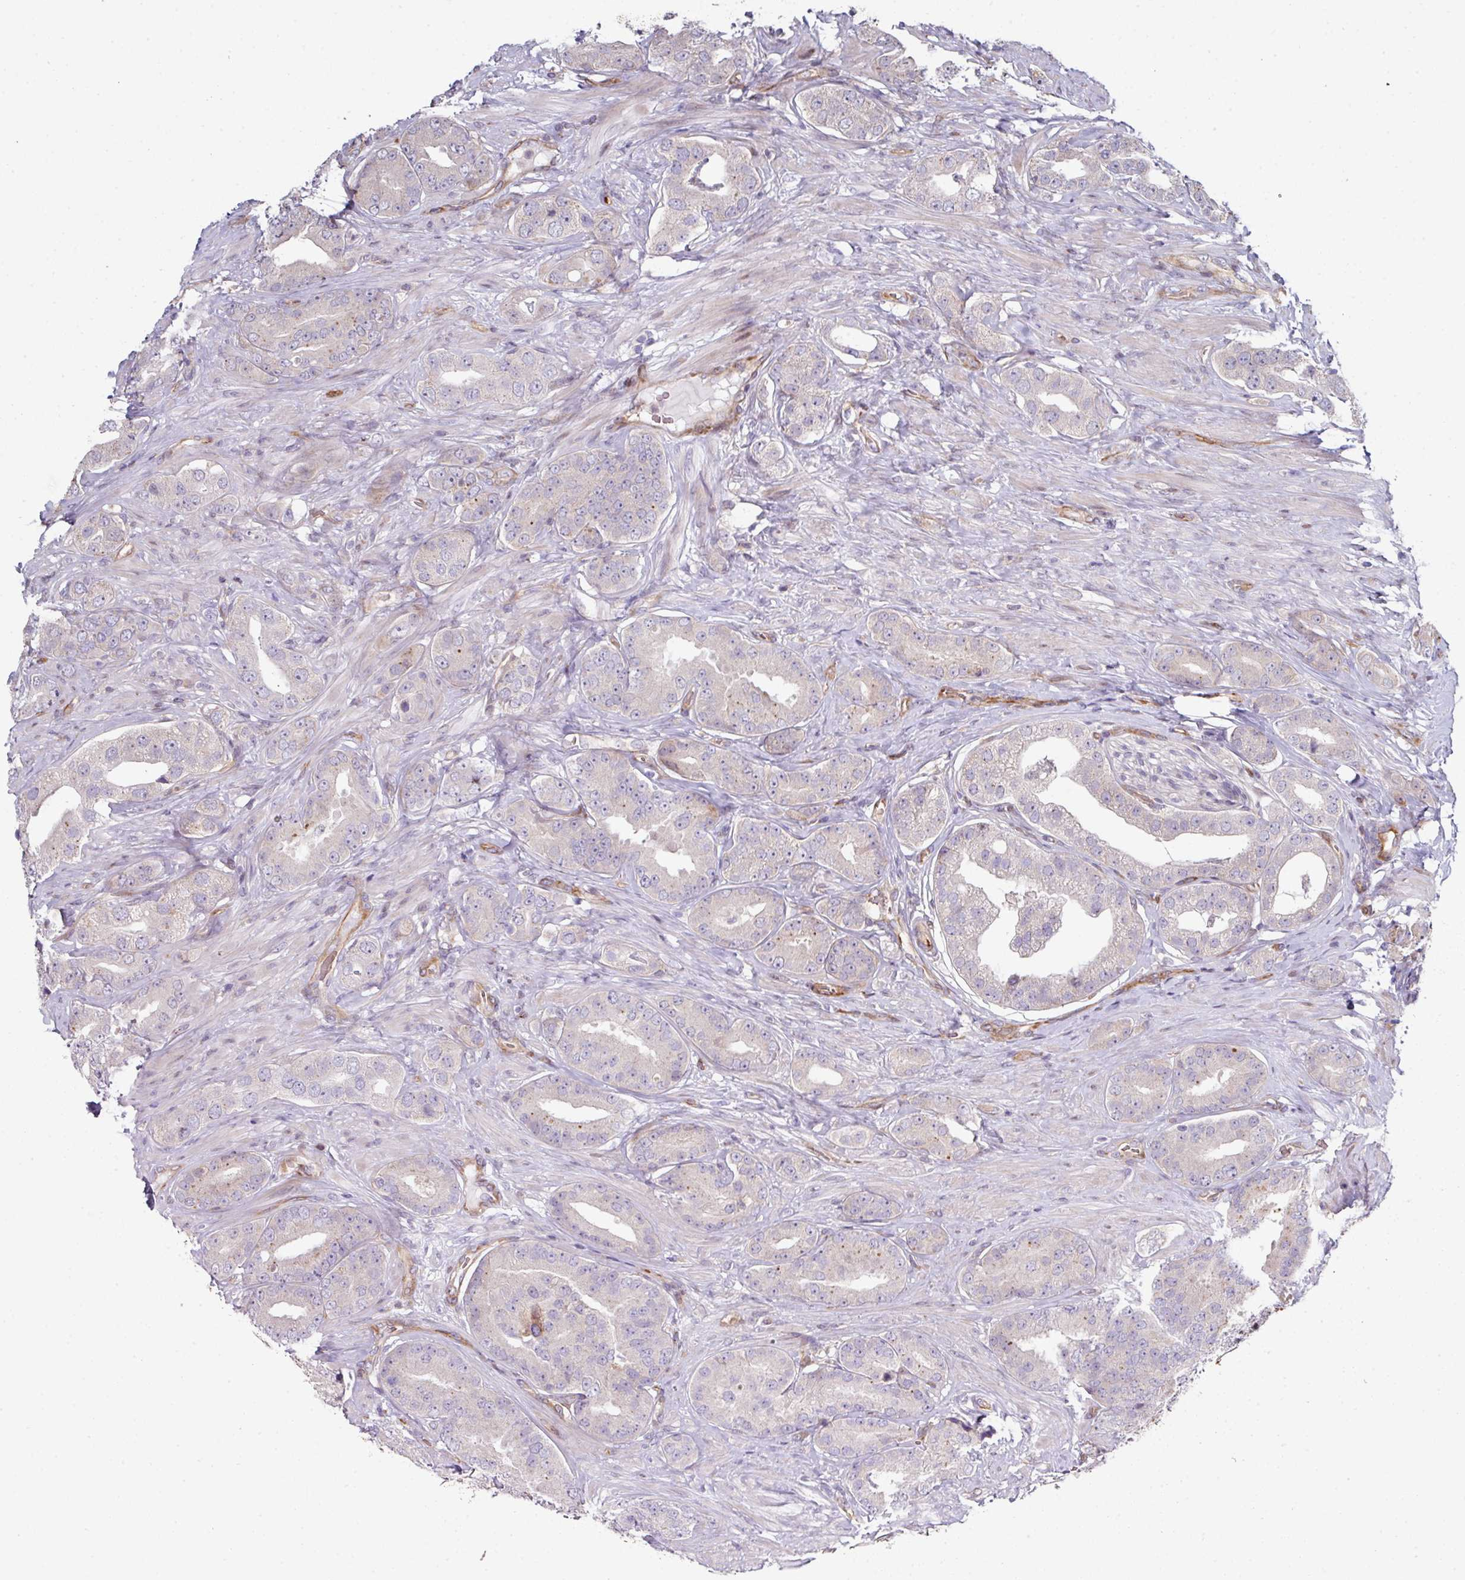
{"staining": {"intensity": "negative", "quantity": "none", "location": "none"}, "tissue": "prostate cancer", "cell_type": "Tumor cells", "image_type": "cancer", "snomed": [{"axis": "morphology", "description": "Adenocarcinoma, High grade"}, {"axis": "topography", "description": "Prostate"}], "caption": "A high-resolution histopathology image shows immunohistochemistry staining of prostate adenocarcinoma (high-grade), which reveals no significant positivity in tumor cells.", "gene": "ANO9", "patient": {"sex": "male", "age": 63}}